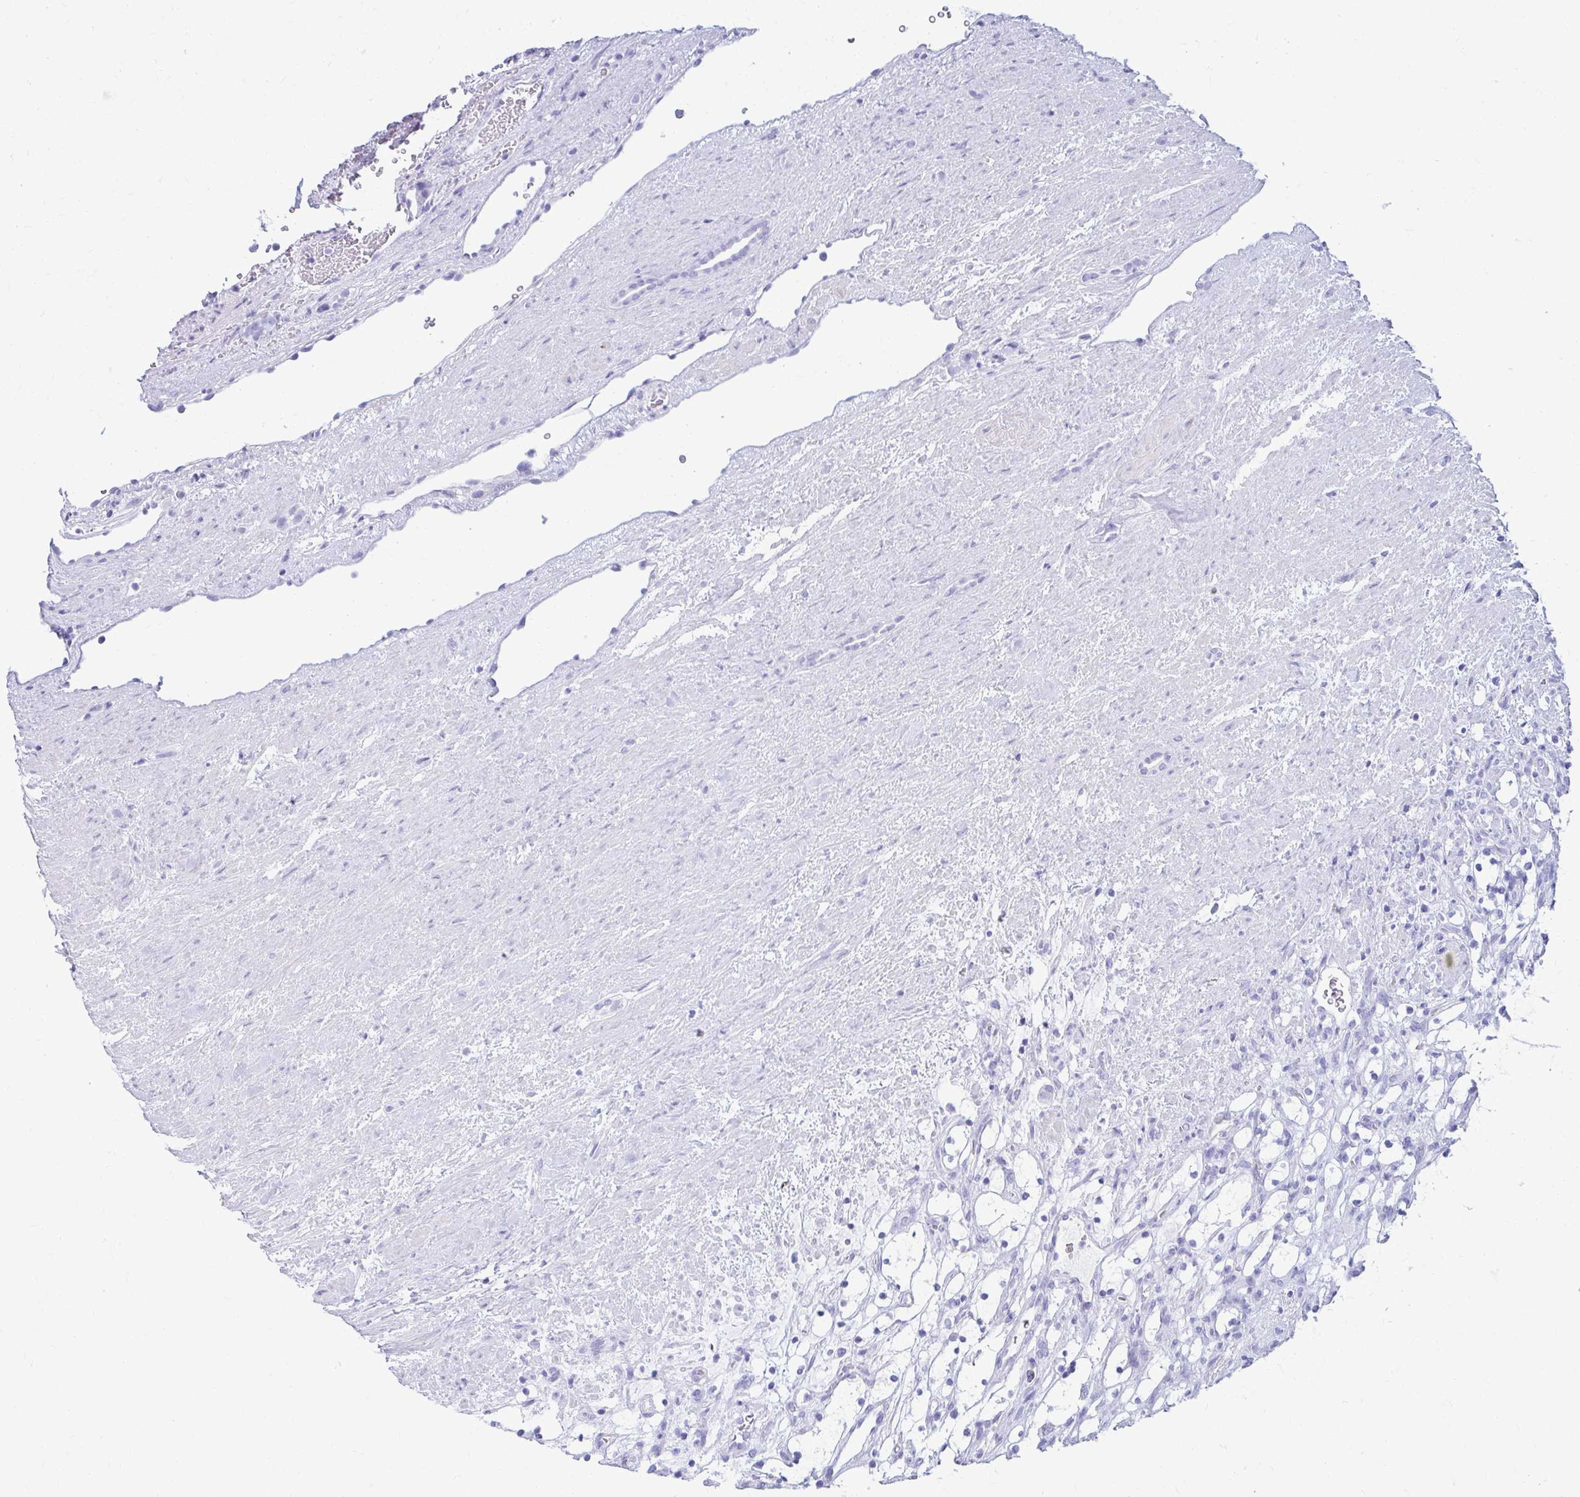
{"staining": {"intensity": "negative", "quantity": "none", "location": "none"}, "tissue": "renal cancer", "cell_type": "Tumor cells", "image_type": "cancer", "snomed": [{"axis": "morphology", "description": "Adenocarcinoma, NOS"}, {"axis": "topography", "description": "Kidney"}], "caption": "DAB immunohistochemical staining of human renal cancer shows no significant staining in tumor cells.", "gene": "ATP4B", "patient": {"sex": "female", "age": 69}}